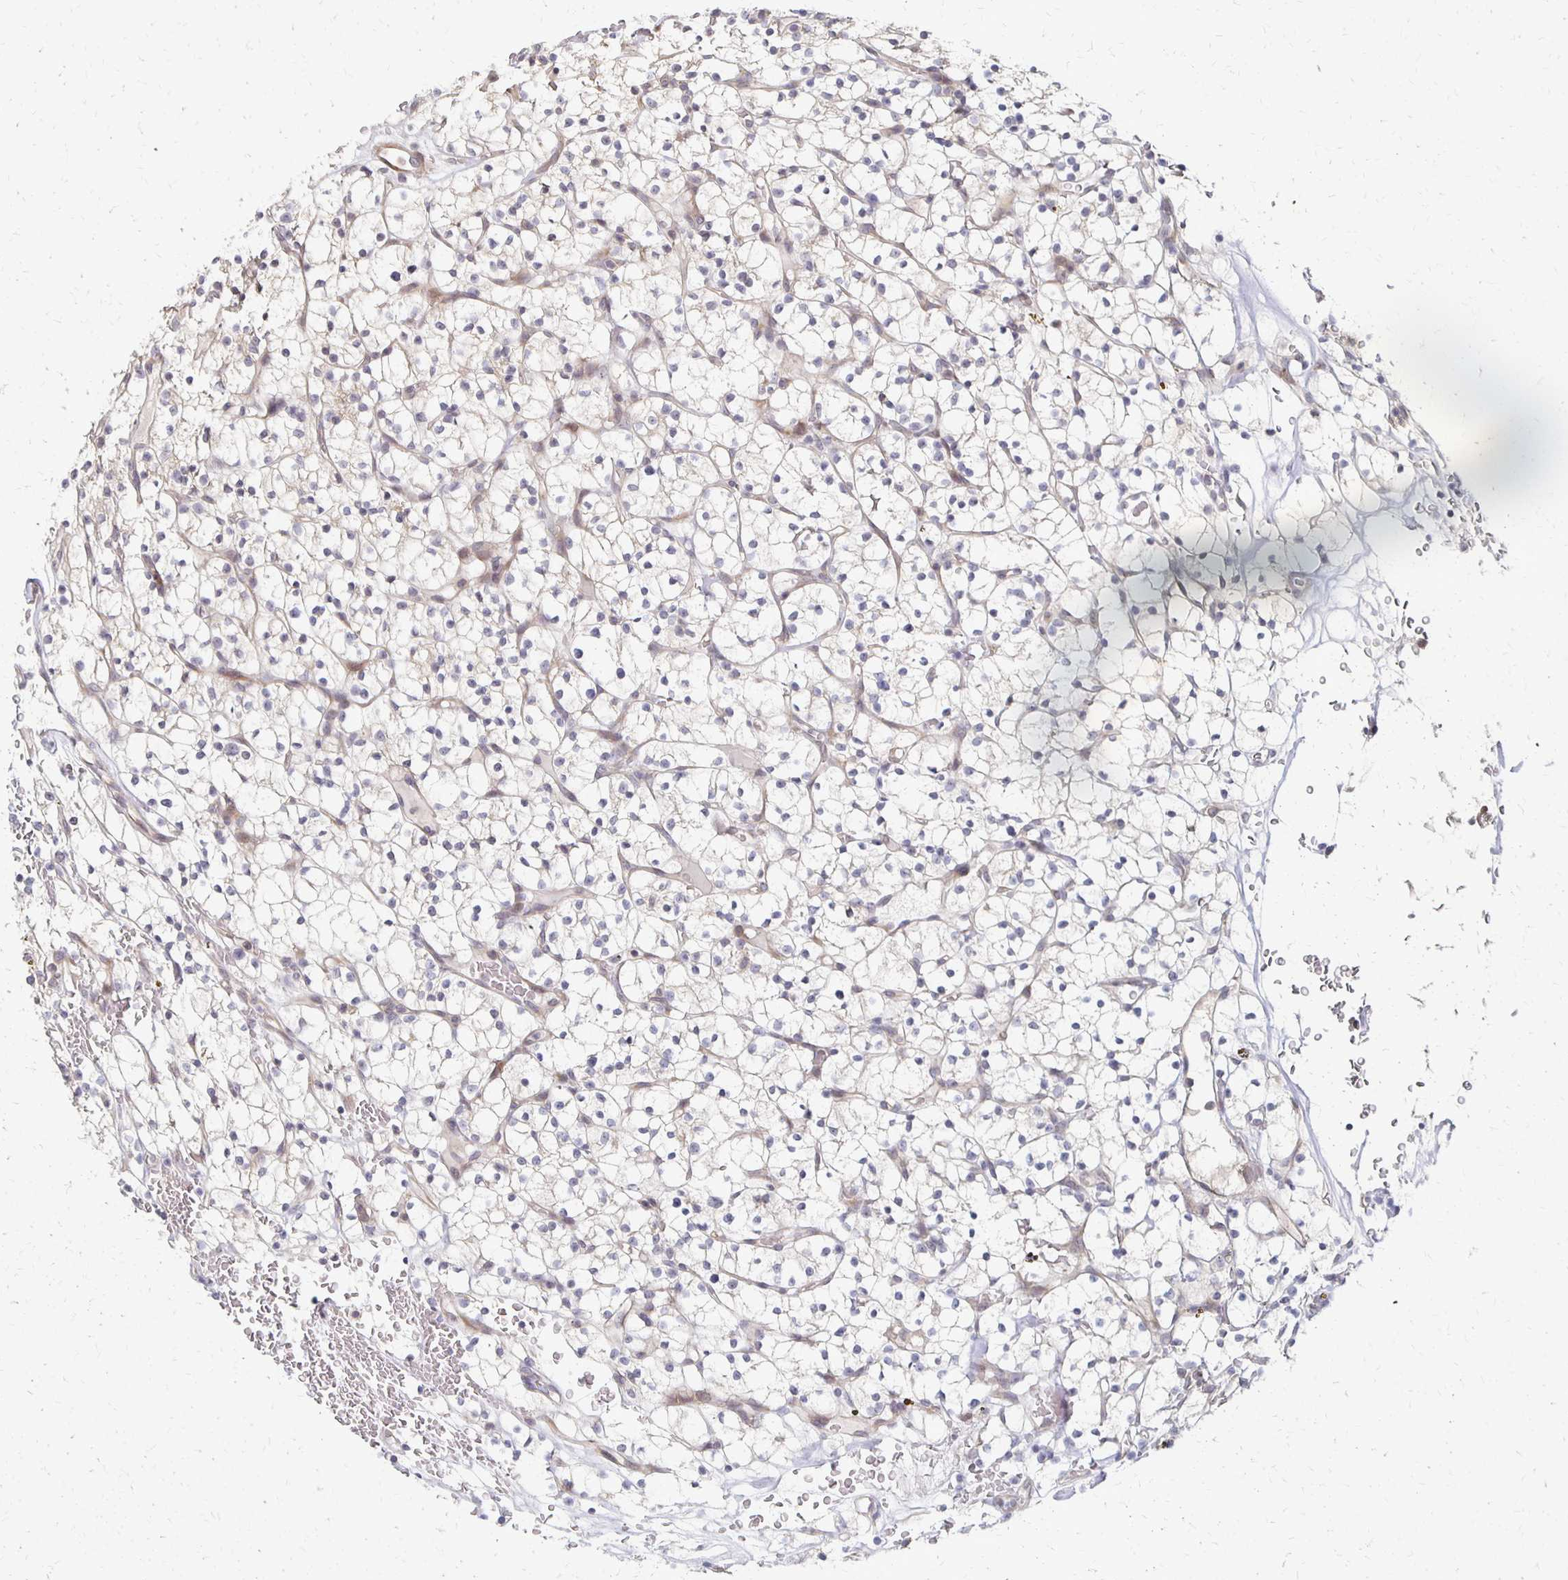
{"staining": {"intensity": "negative", "quantity": "none", "location": "none"}, "tissue": "renal cancer", "cell_type": "Tumor cells", "image_type": "cancer", "snomed": [{"axis": "morphology", "description": "Adenocarcinoma, NOS"}, {"axis": "topography", "description": "Kidney"}], "caption": "DAB (3,3'-diaminobenzidine) immunohistochemical staining of renal cancer demonstrates no significant positivity in tumor cells.", "gene": "PRKCB", "patient": {"sex": "female", "age": 64}}